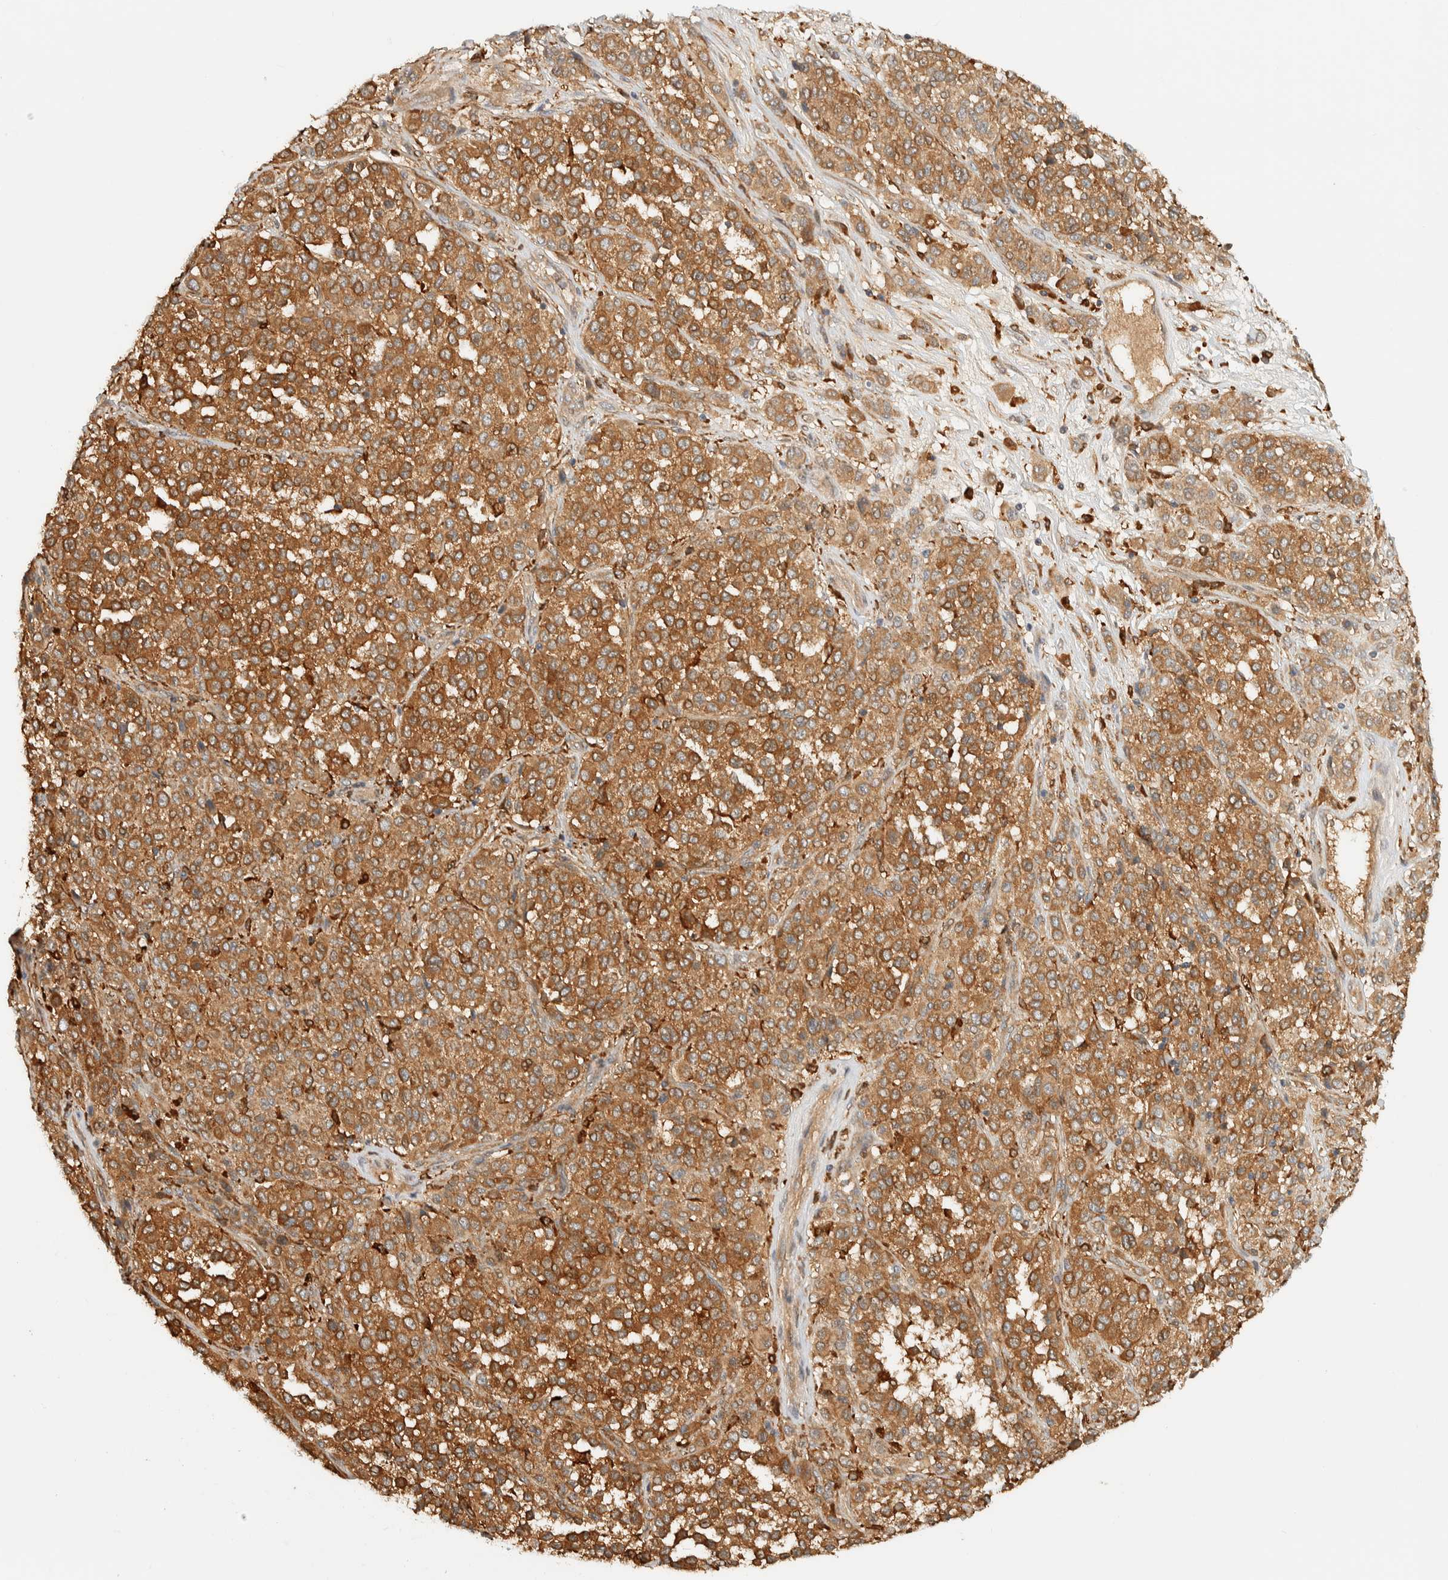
{"staining": {"intensity": "strong", "quantity": ">75%", "location": "cytoplasmic/membranous"}, "tissue": "melanoma", "cell_type": "Tumor cells", "image_type": "cancer", "snomed": [{"axis": "morphology", "description": "Malignant melanoma, Metastatic site"}, {"axis": "topography", "description": "Pancreas"}], "caption": "This is a photomicrograph of immunohistochemistry (IHC) staining of melanoma, which shows strong expression in the cytoplasmic/membranous of tumor cells.", "gene": "TMEM192", "patient": {"sex": "female", "age": 30}}